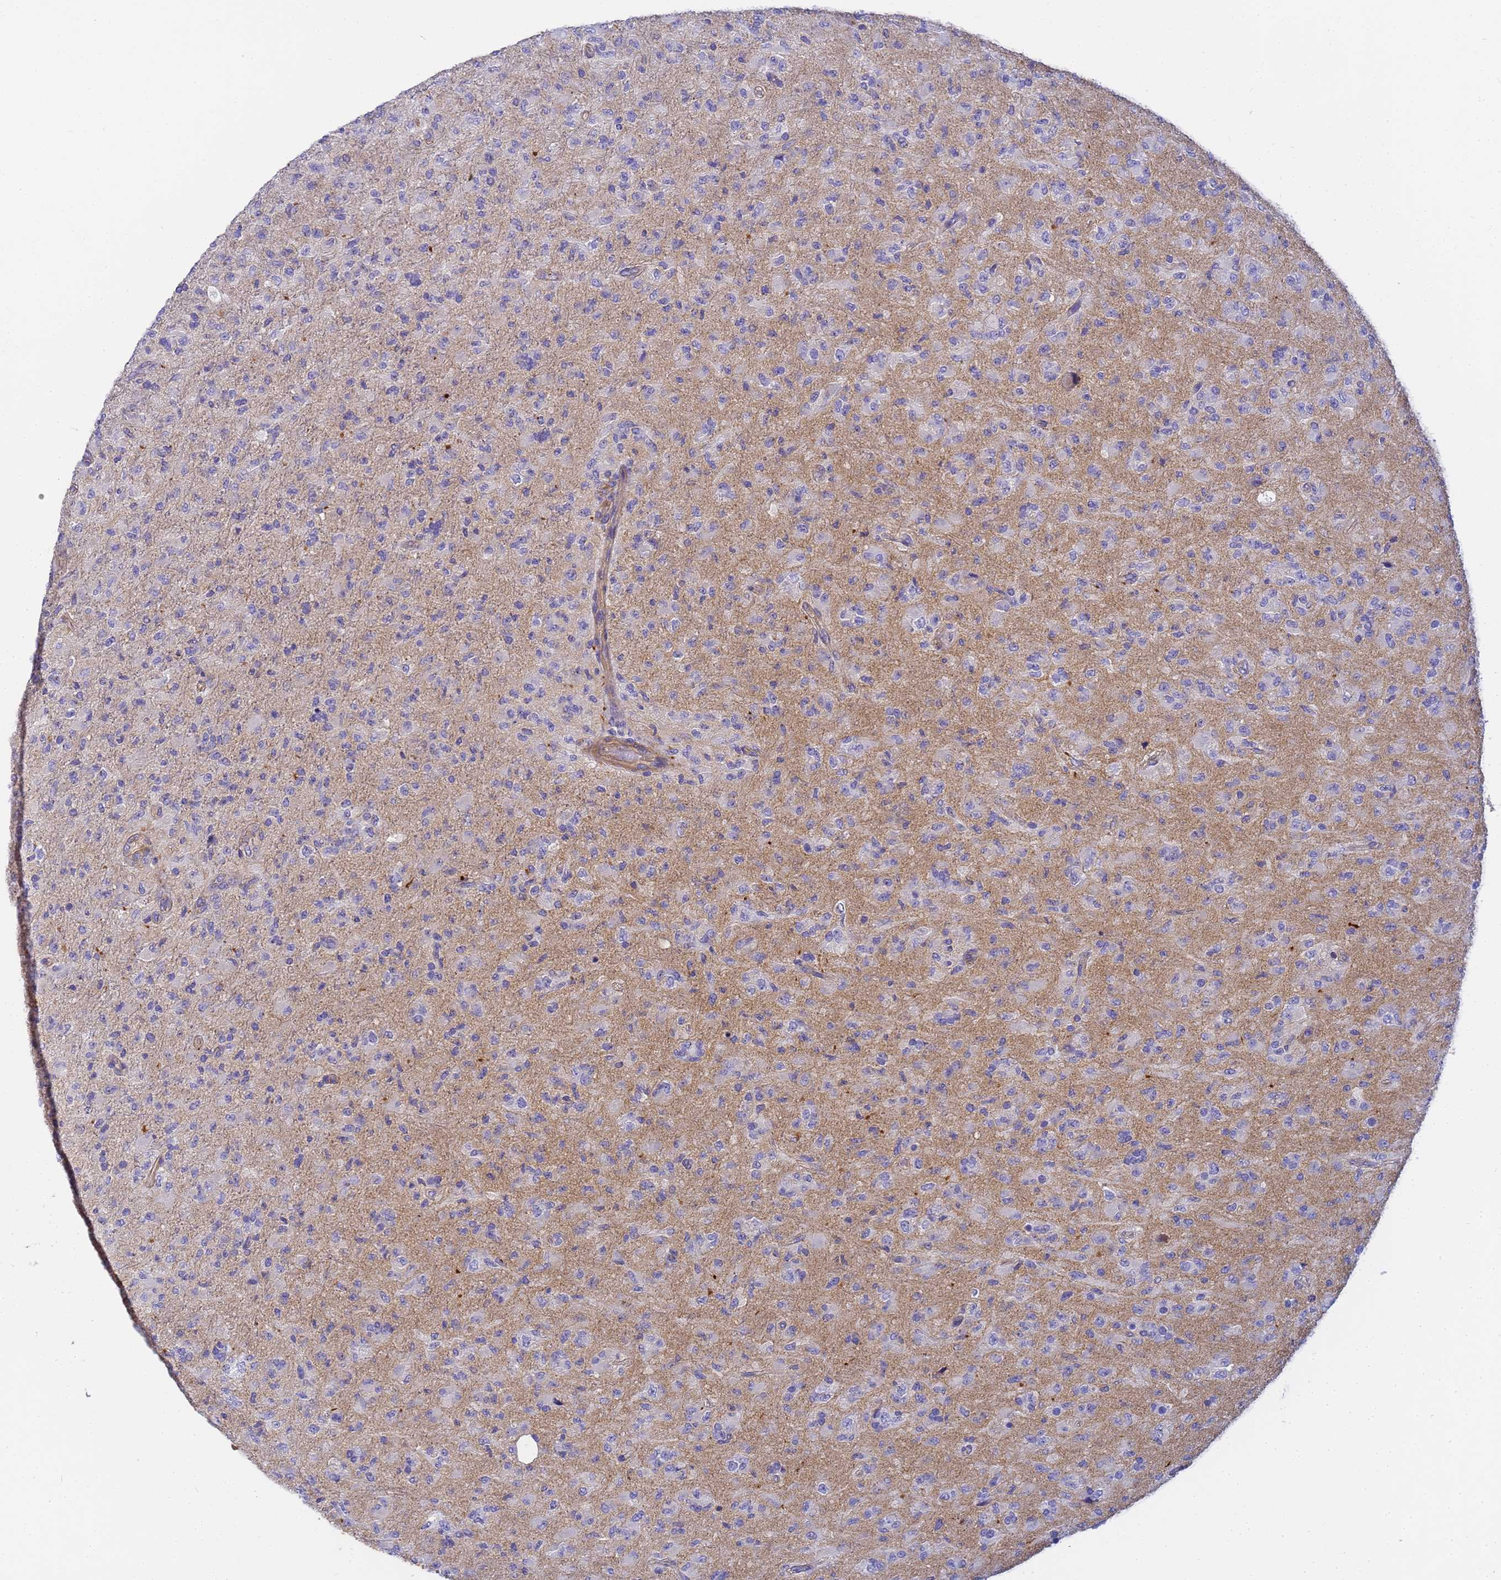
{"staining": {"intensity": "negative", "quantity": "none", "location": "none"}, "tissue": "glioma", "cell_type": "Tumor cells", "image_type": "cancer", "snomed": [{"axis": "morphology", "description": "Glioma, malignant, Low grade"}, {"axis": "topography", "description": "Brain"}], "caption": "Immunohistochemistry histopathology image of human malignant glioma (low-grade) stained for a protein (brown), which demonstrates no positivity in tumor cells. (DAB (3,3'-diaminobenzidine) immunohistochemistry (IHC), high magnification).", "gene": "MYL12A", "patient": {"sex": "male", "age": 65}}